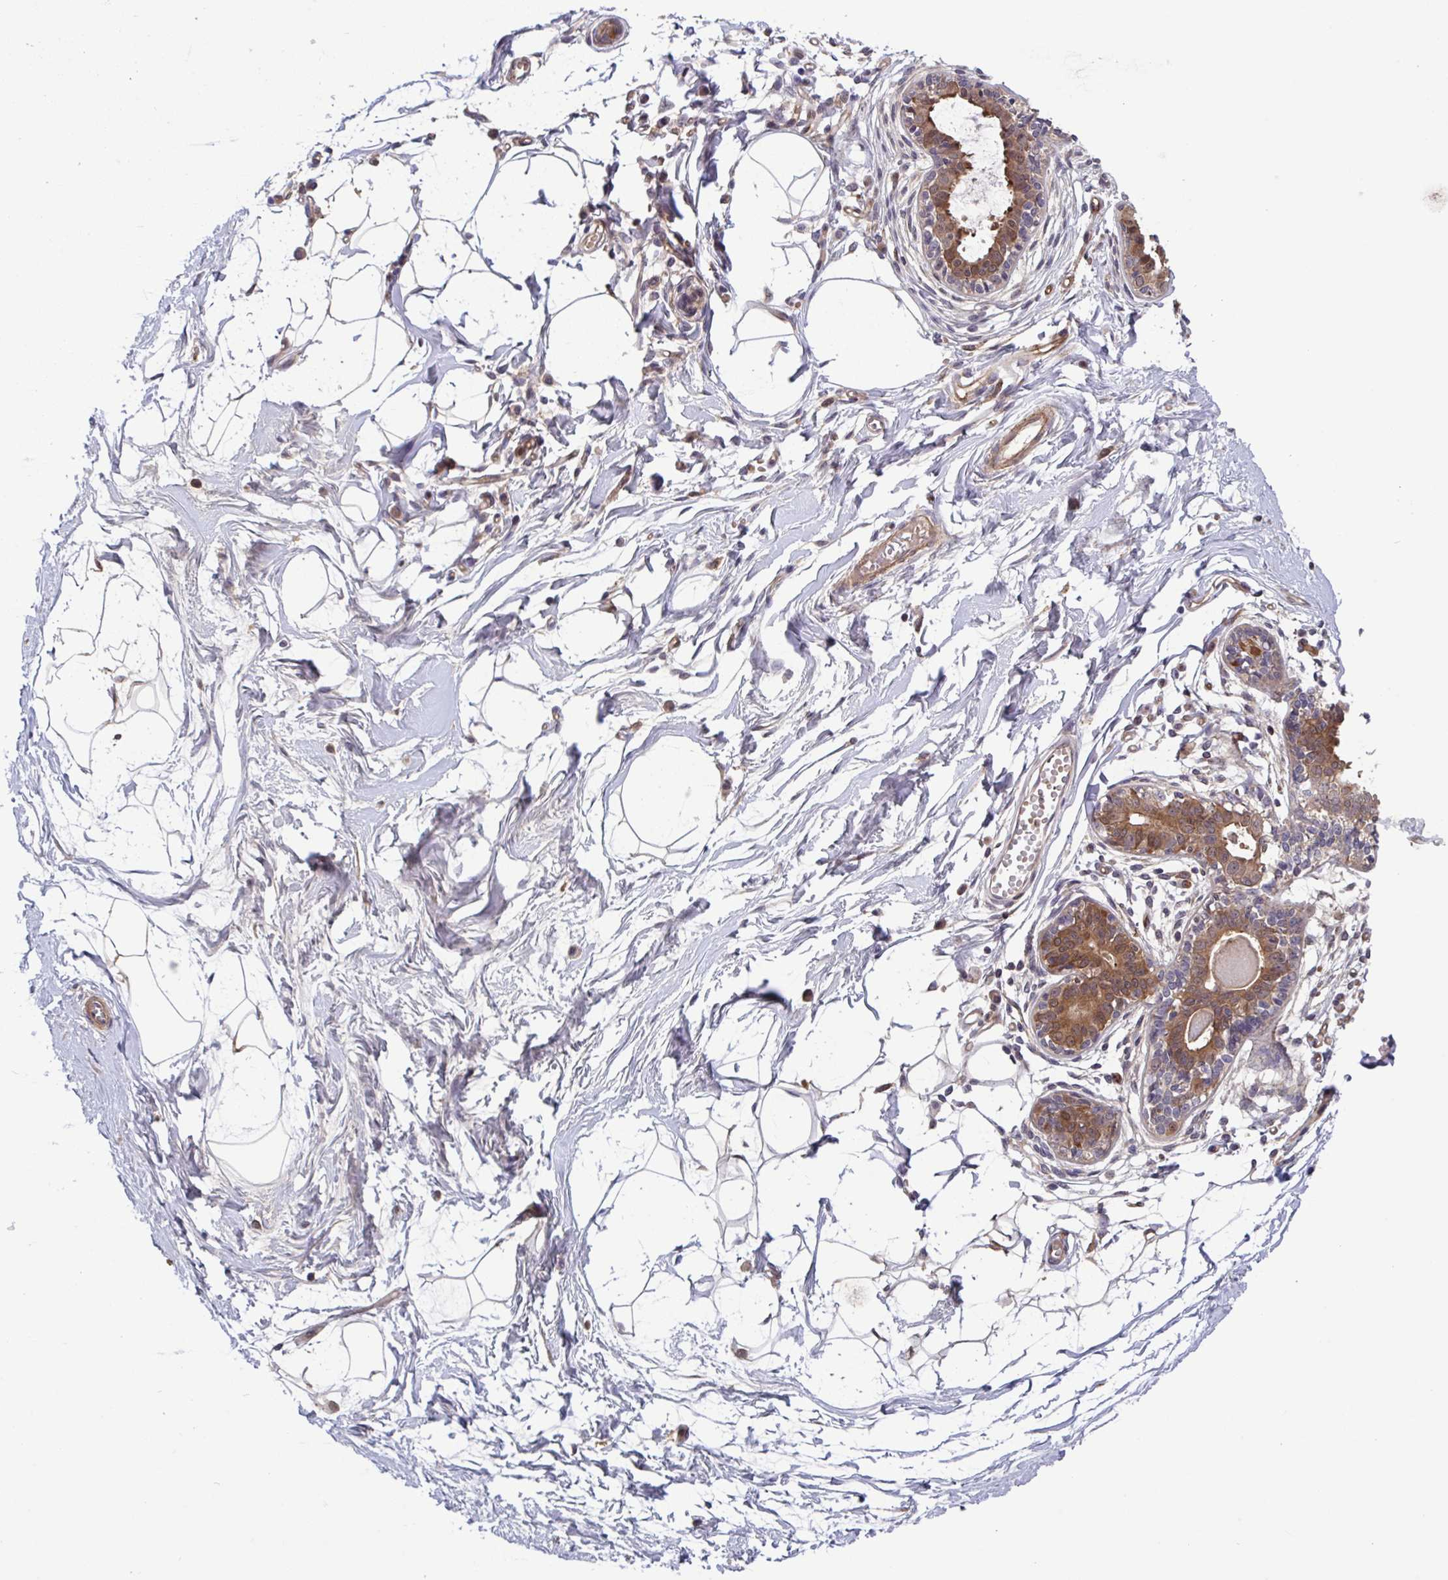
{"staining": {"intensity": "moderate", "quantity": "<25%", "location": "cytoplasmic/membranous"}, "tissue": "breast", "cell_type": "Adipocytes", "image_type": "normal", "snomed": [{"axis": "morphology", "description": "Normal tissue, NOS"}, {"axis": "topography", "description": "Breast"}], "caption": "Immunohistochemical staining of unremarkable breast exhibits low levels of moderate cytoplasmic/membranous positivity in about <25% of adipocytes. (Stains: DAB (3,3'-diaminobenzidine) in brown, nuclei in blue, Microscopy: brightfield microscopy at high magnification).", "gene": "TIGAR", "patient": {"sex": "female", "age": 45}}